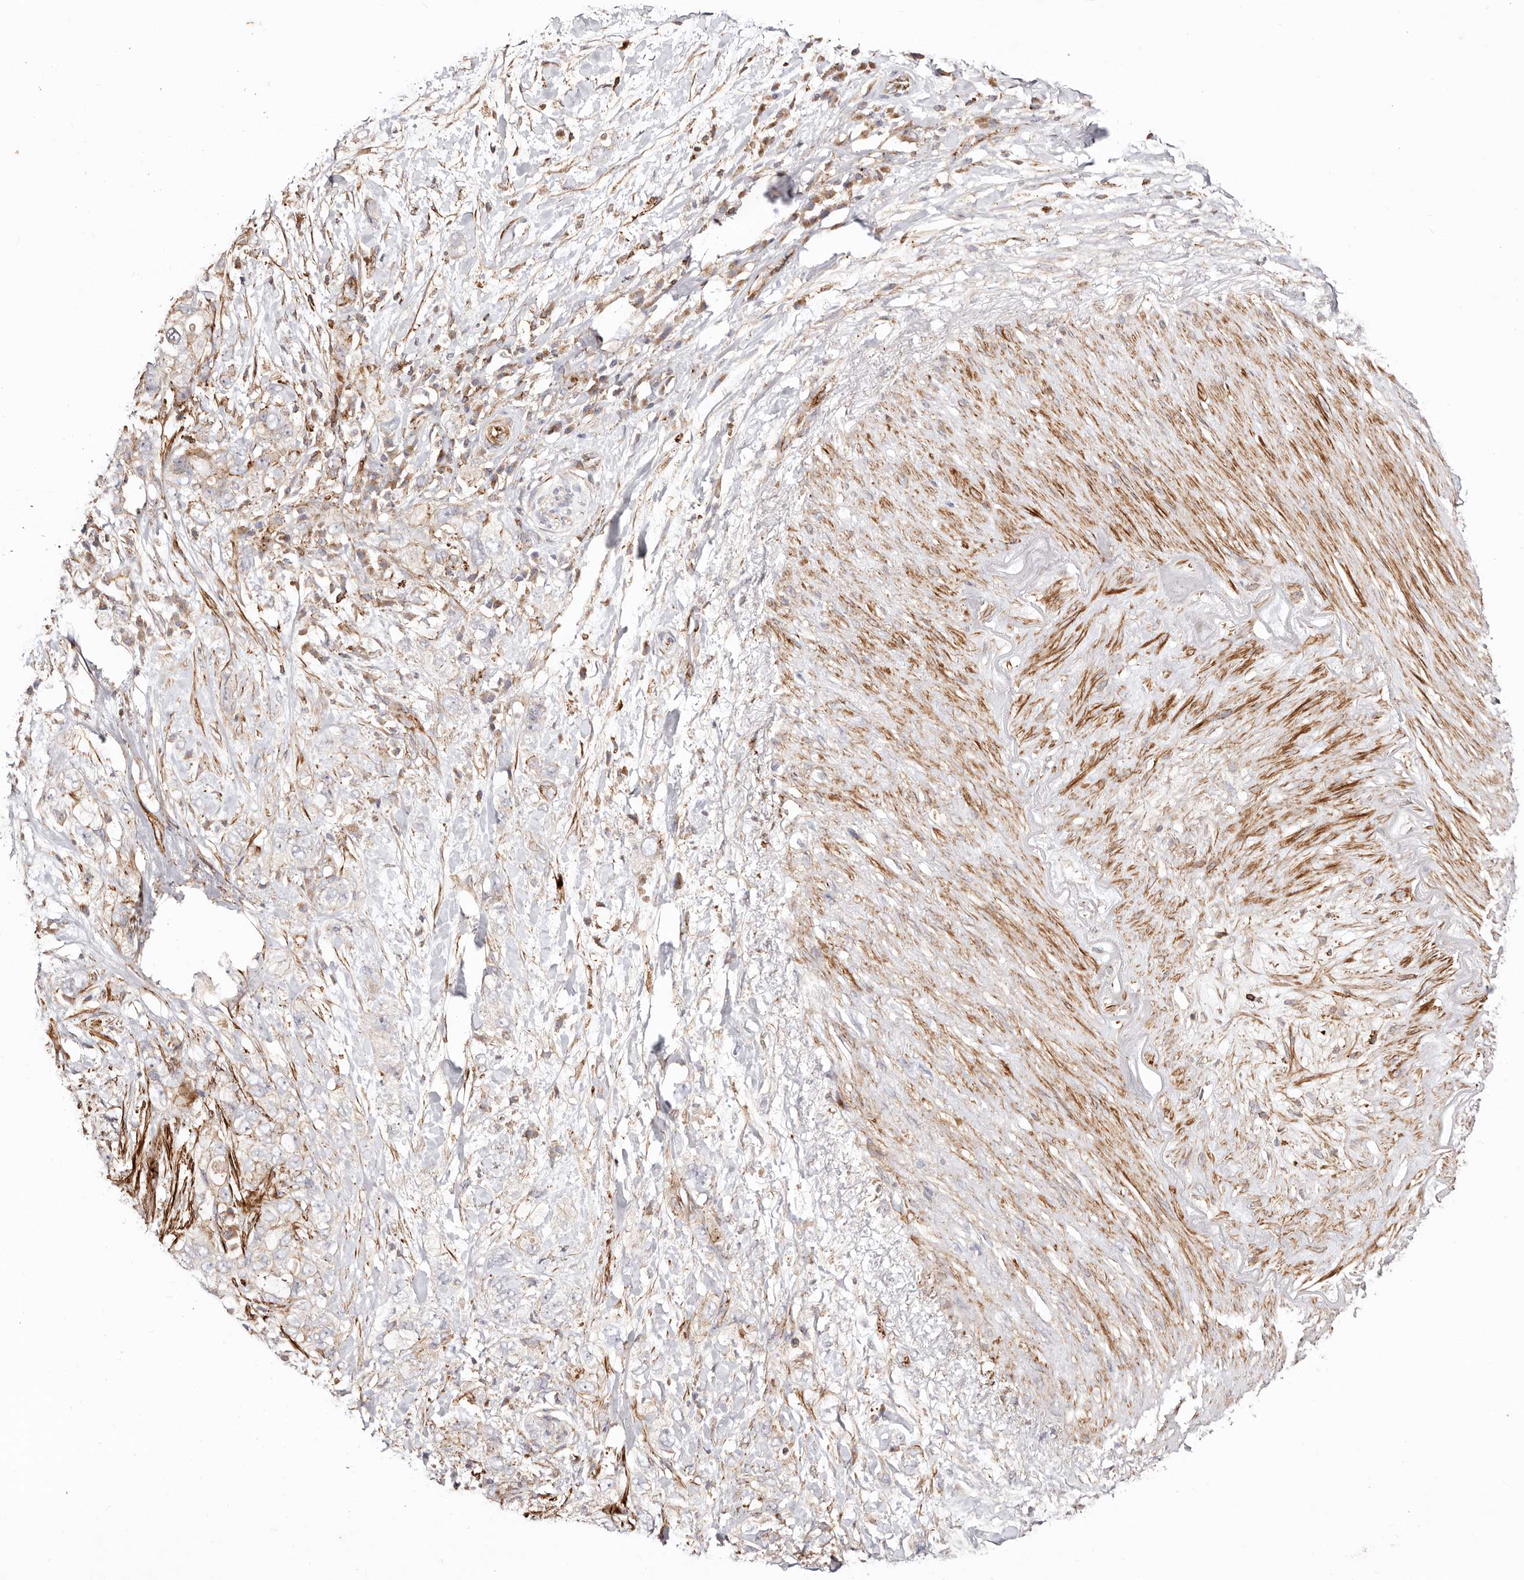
{"staining": {"intensity": "moderate", "quantity": "<25%", "location": "cytoplasmic/membranous"}, "tissue": "pancreatic cancer", "cell_type": "Tumor cells", "image_type": "cancer", "snomed": [{"axis": "morphology", "description": "Adenocarcinoma, NOS"}, {"axis": "topography", "description": "Pancreas"}], "caption": "Immunohistochemistry (IHC) (DAB) staining of pancreatic cancer (adenocarcinoma) demonstrates moderate cytoplasmic/membranous protein positivity in approximately <25% of tumor cells.", "gene": "PTPN22", "patient": {"sex": "female", "age": 73}}